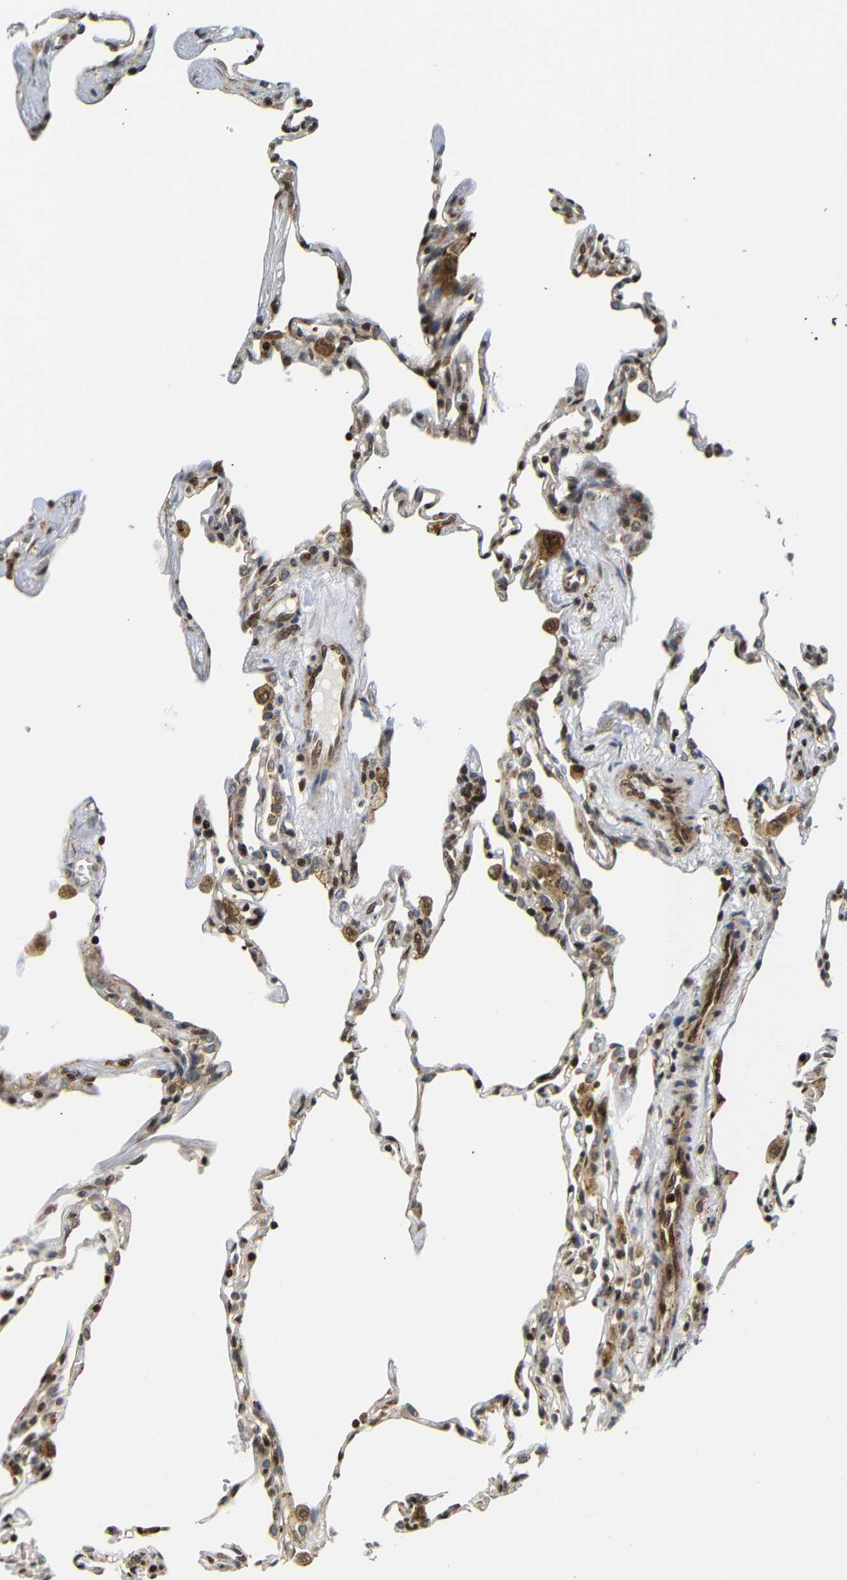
{"staining": {"intensity": "strong", "quantity": "<25%", "location": "nuclear"}, "tissue": "lung", "cell_type": "Alveolar cells", "image_type": "normal", "snomed": [{"axis": "morphology", "description": "Normal tissue, NOS"}, {"axis": "topography", "description": "Lung"}], "caption": "Immunohistochemistry (IHC) (DAB (3,3'-diaminobenzidine)) staining of unremarkable lung reveals strong nuclear protein positivity in approximately <25% of alveolar cells. The staining was performed using DAB, with brown indicating positive protein expression. Nuclei are stained blue with hematoxylin.", "gene": "SPCS2", "patient": {"sex": "male", "age": 59}}